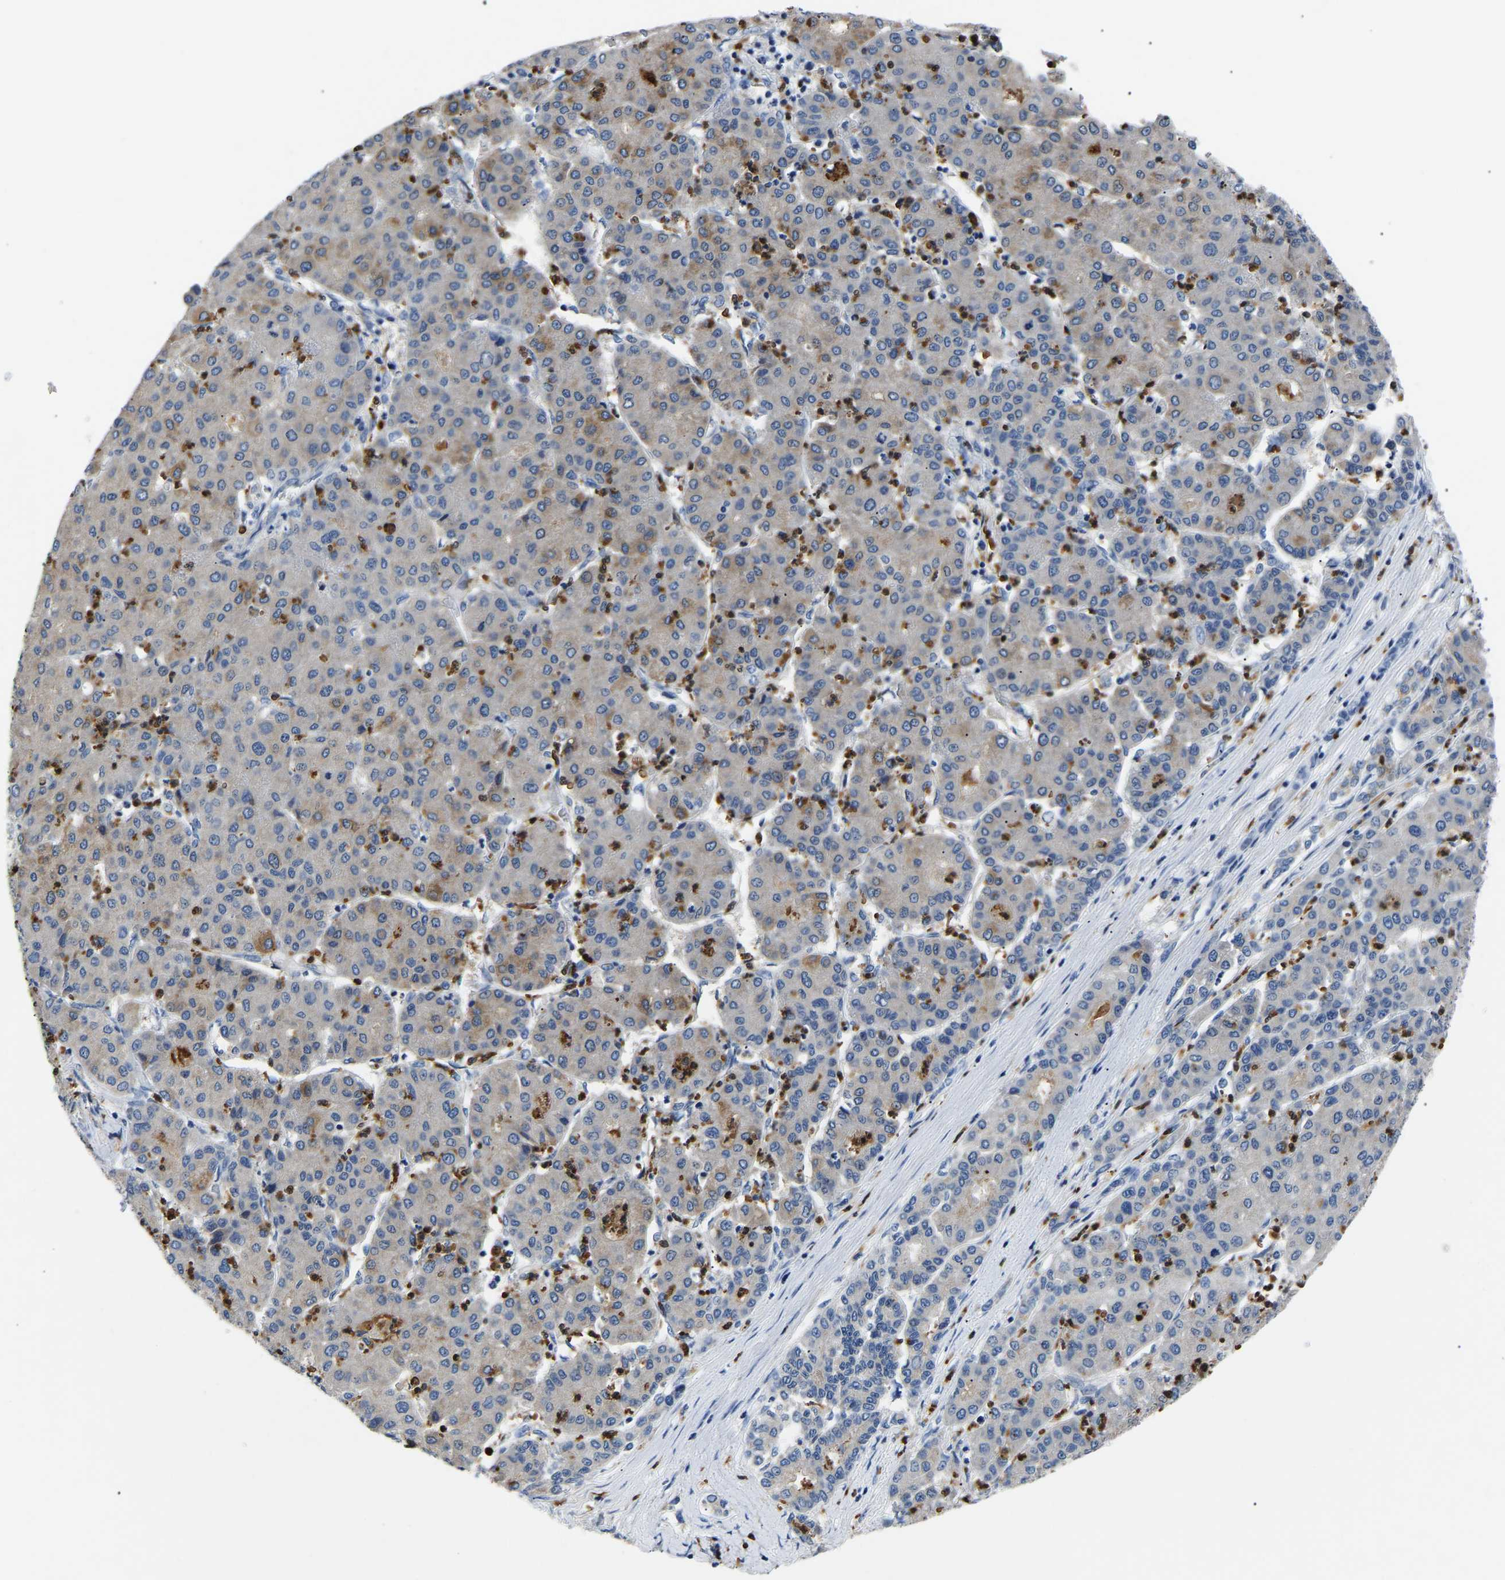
{"staining": {"intensity": "weak", "quantity": "<25%", "location": "cytoplasmic/membranous"}, "tissue": "liver cancer", "cell_type": "Tumor cells", "image_type": "cancer", "snomed": [{"axis": "morphology", "description": "Carcinoma, Hepatocellular, NOS"}, {"axis": "topography", "description": "Liver"}], "caption": "Immunohistochemical staining of liver cancer displays no significant expression in tumor cells. The staining was performed using DAB (3,3'-diaminobenzidine) to visualize the protein expression in brown, while the nuclei were stained in blue with hematoxylin (Magnification: 20x).", "gene": "TOR1B", "patient": {"sex": "male", "age": 65}}